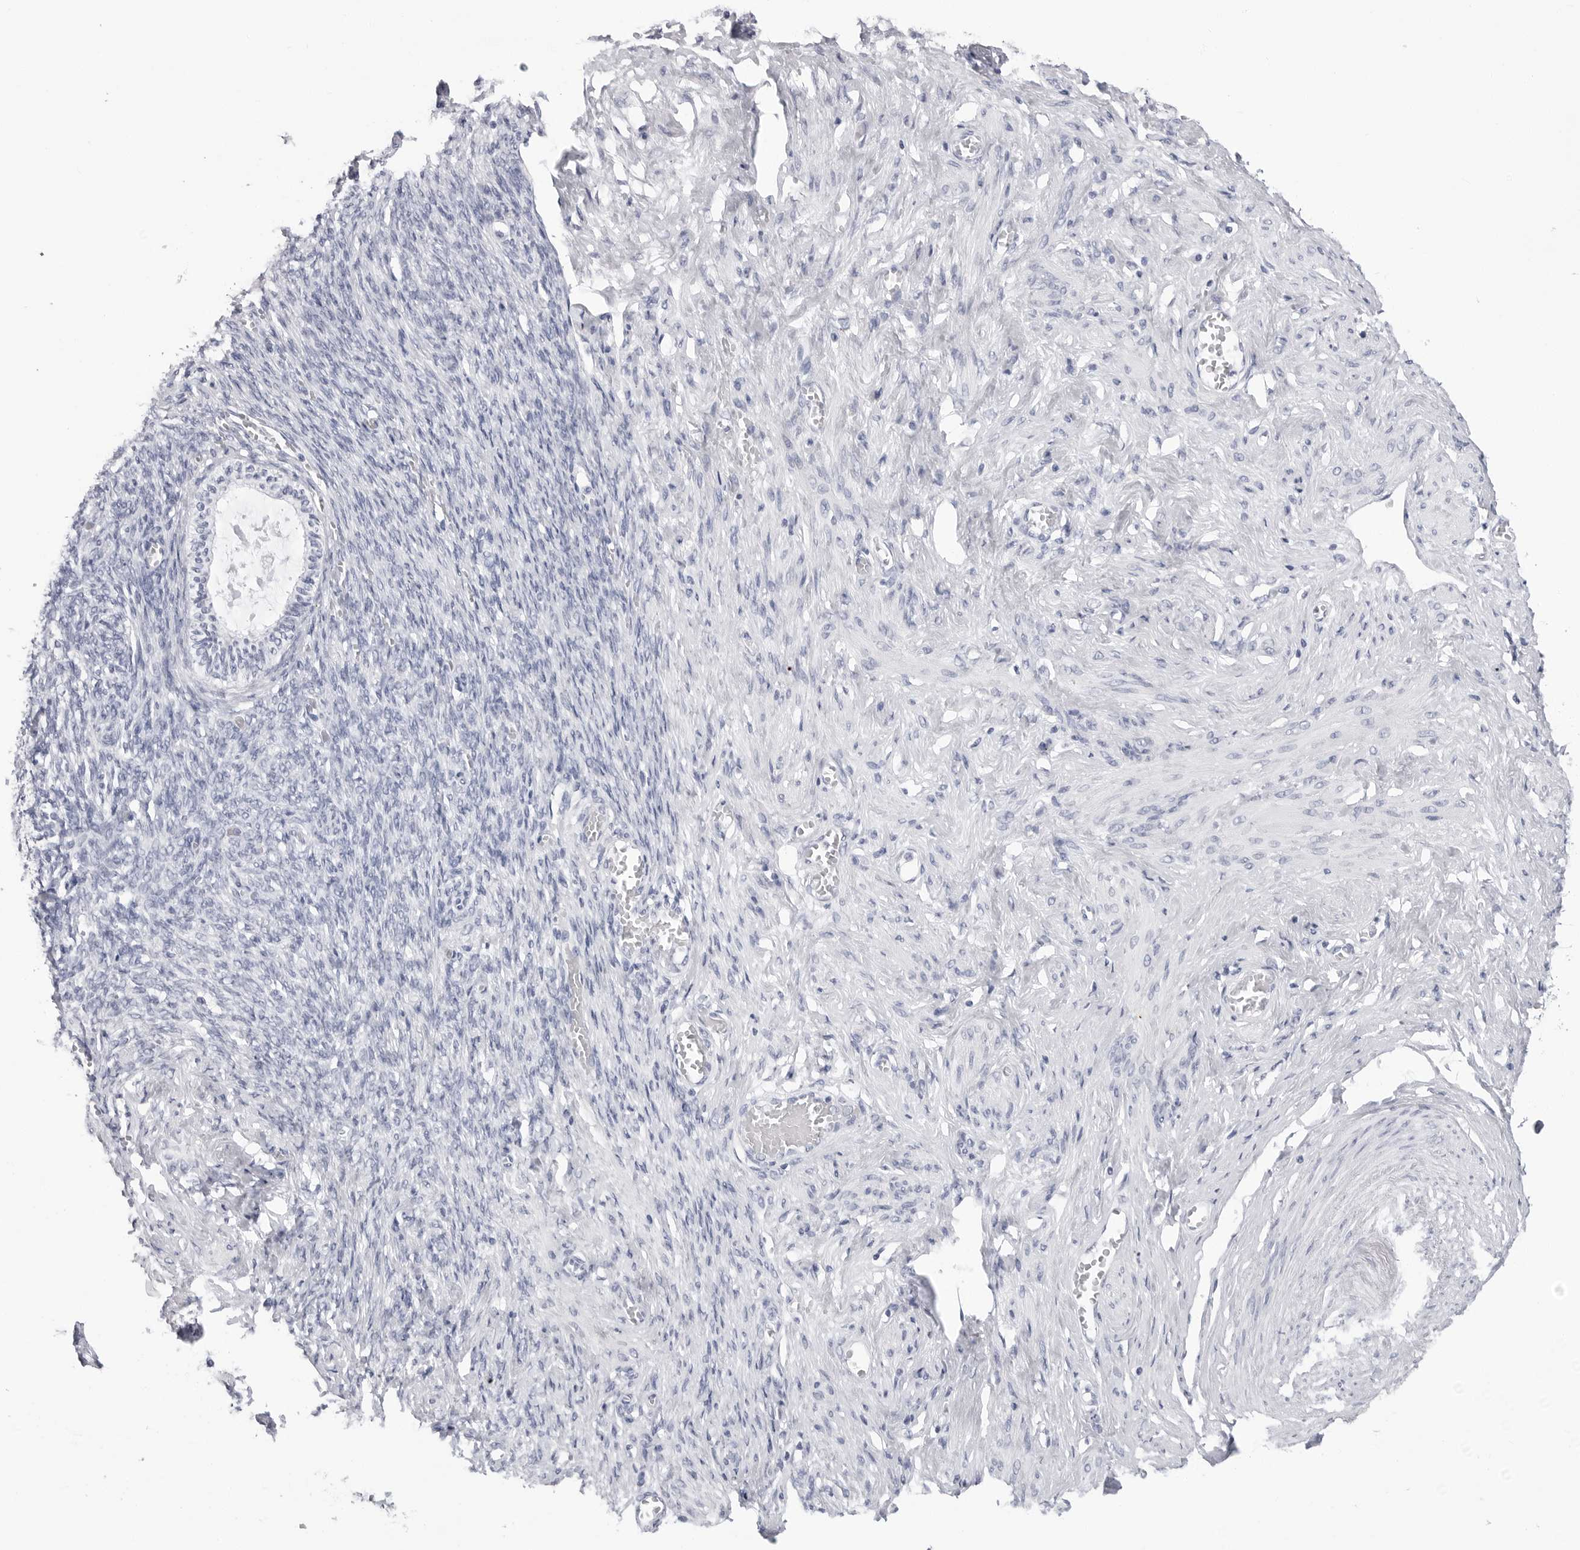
{"staining": {"intensity": "negative", "quantity": "none", "location": "none"}, "tissue": "adipose tissue", "cell_type": "Adipocytes", "image_type": "normal", "snomed": [{"axis": "morphology", "description": "Normal tissue, NOS"}, {"axis": "topography", "description": "Vascular tissue"}, {"axis": "topography", "description": "Fallopian tube"}, {"axis": "topography", "description": "Ovary"}], "caption": "This image is of benign adipose tissue stained with immunohistochemistry to label a protein in brown with the nuclei are counter-stained blue. There is no expression in adipocytes. (DAB (3,3'-diaminobenzidine) immunohistochemistry, high magnification).", "gene": "PGA3", "patient": {"sex": "female", "age": 67}}